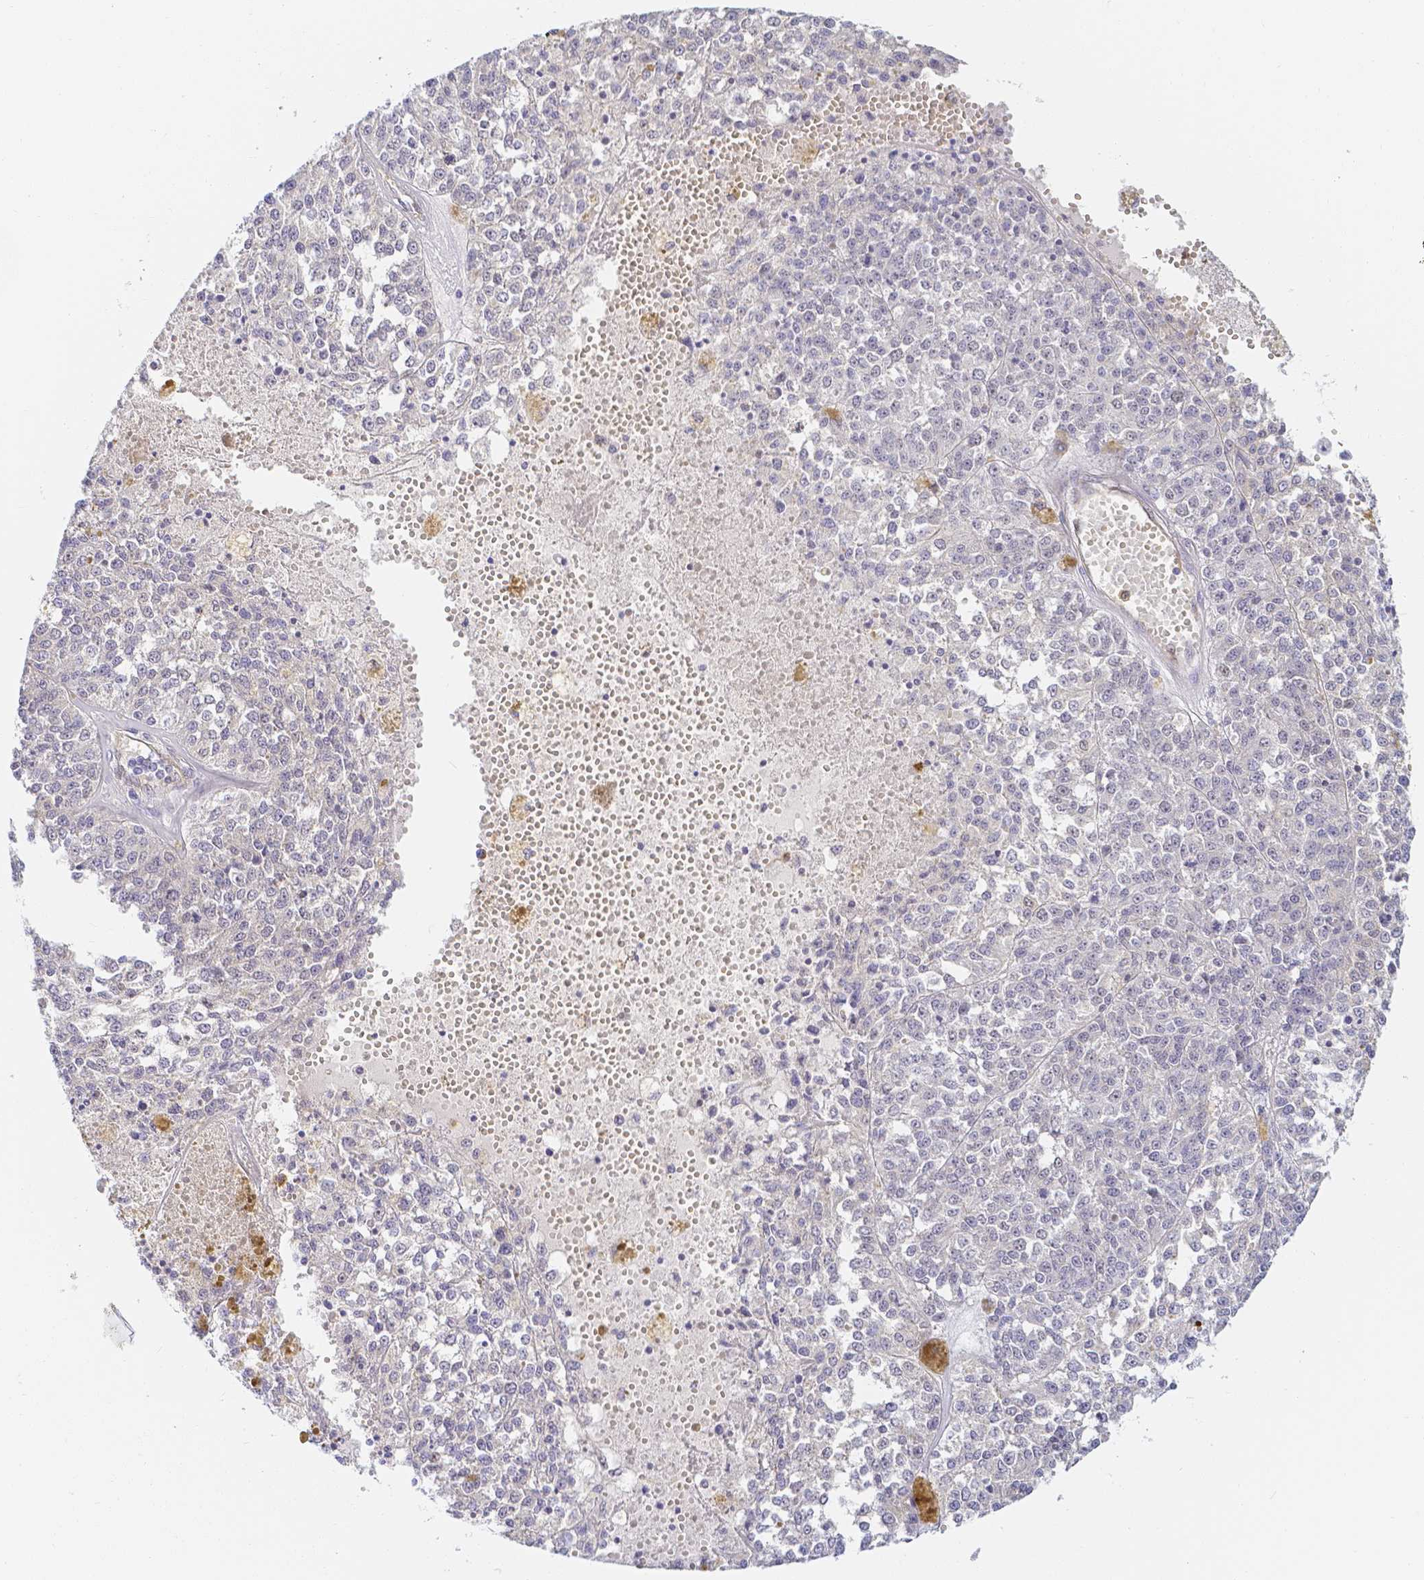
{"staining": {"intensity": "negative", "quantity": "none", "location": "none"}, "tissue": "melanoma", "cell_type": "Tumor cells", "image_type": "cancer", "snomed": [{"axis": "morphology", "description": "Malignant melanoma, Metastatic site"}, {"axis": "topography", "description": "Lymph node"}], "caption": "This image is of melanoma stained with immunohistochemistry to label a protein in brown with the nuclei are counter-stained blue. There is no positivity in tumor cells.", "gene": "KCNH1", "patient": {"sex": "female", "age": 64}}